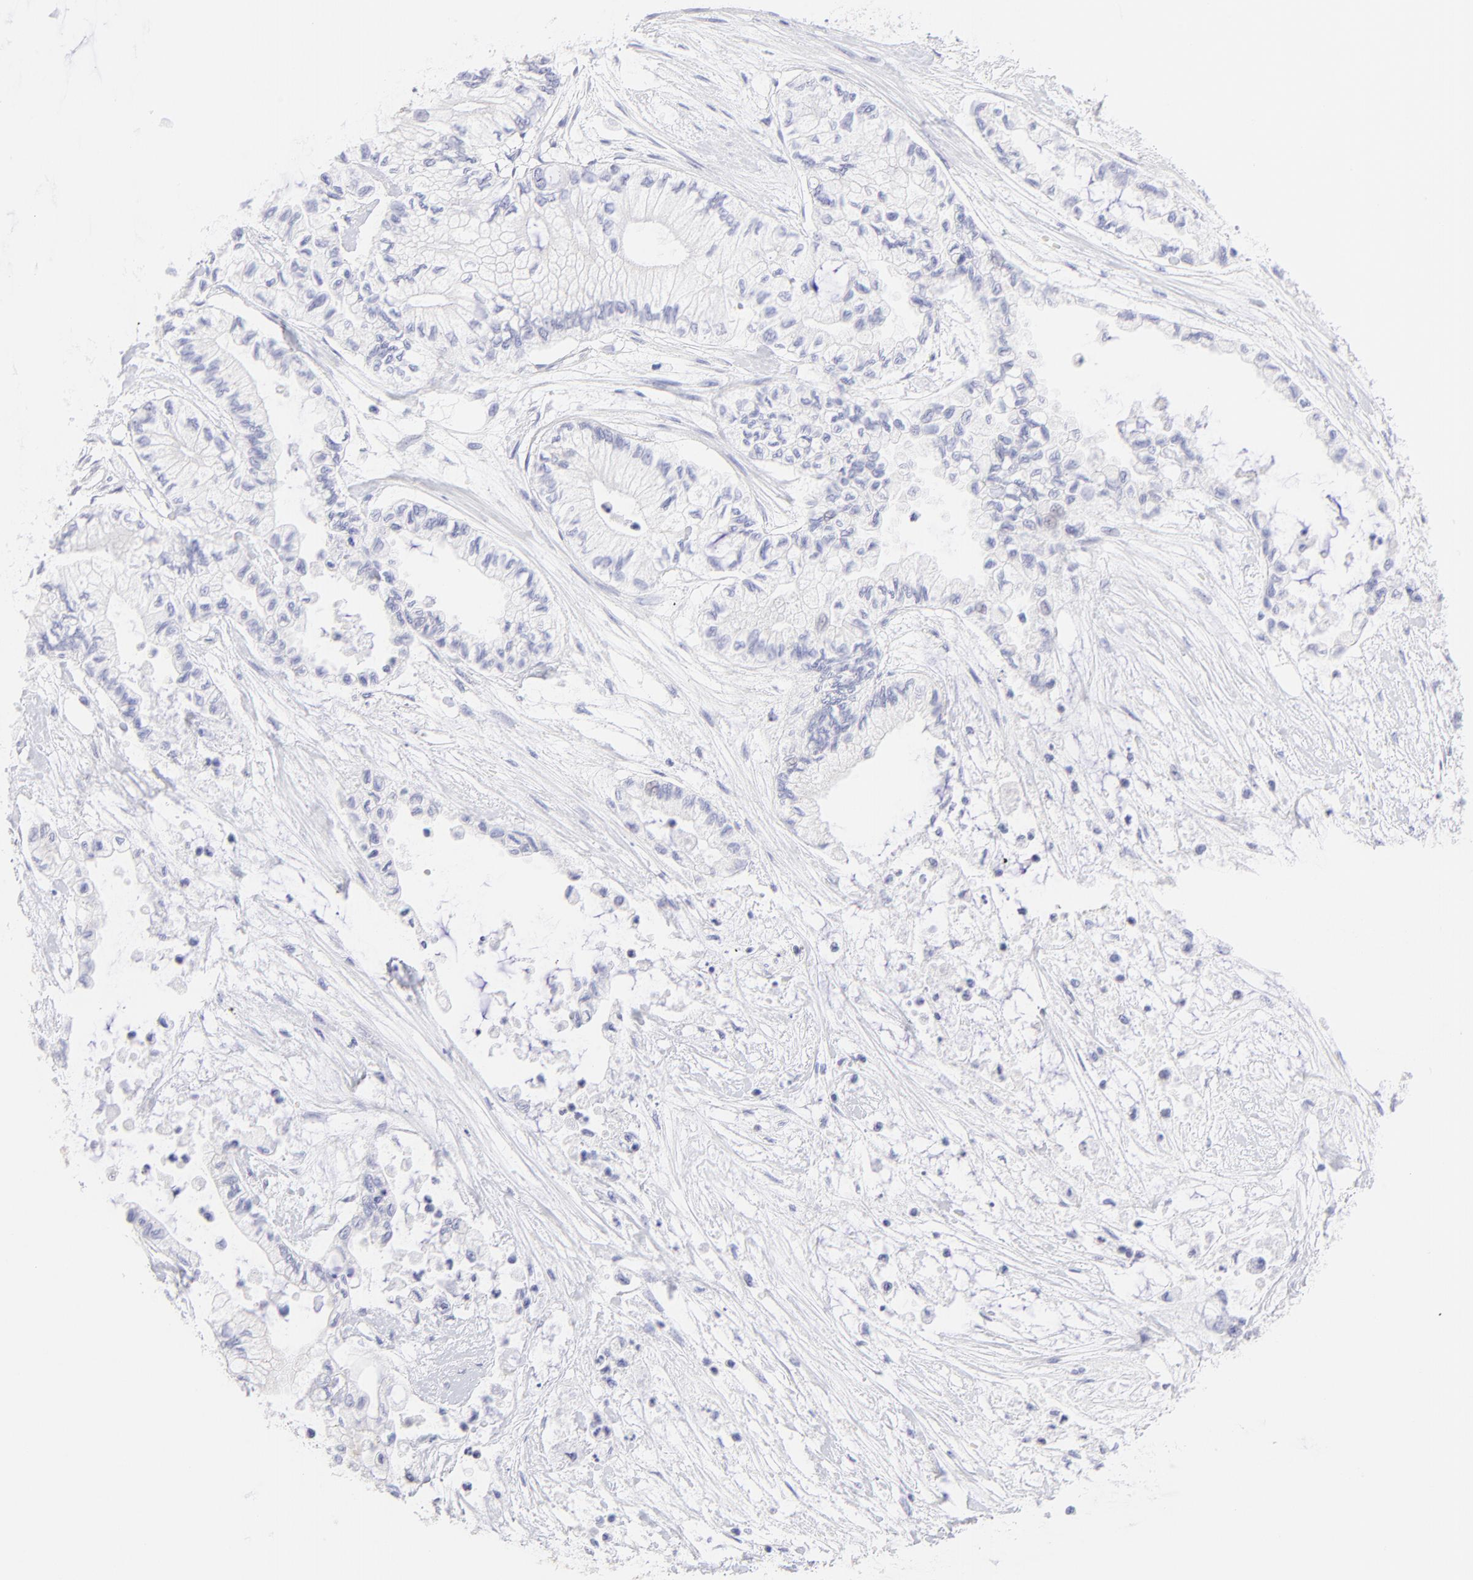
{"staining": {"intensity": "negative", "quantity": "none", "location": "none"}, "tissue": "pancreatic cancer", "cell_type": "Tumor cells", "image_type": "cancer", "snomed": [{"axis": "morphology", "description": "Adenocarcinoma, NOS"}, {"axis": "topography", "description": "Pancreas"}], "caption": "Immunohistochemistry (IHC) histopathology image of neoplastic tissue: pancreatic adenocarcinoma stained with DAB reveals no significant protein positivity in tumor cells.", "gene": "IRAG2", "patient": {"sex": "male", "age": 79}}